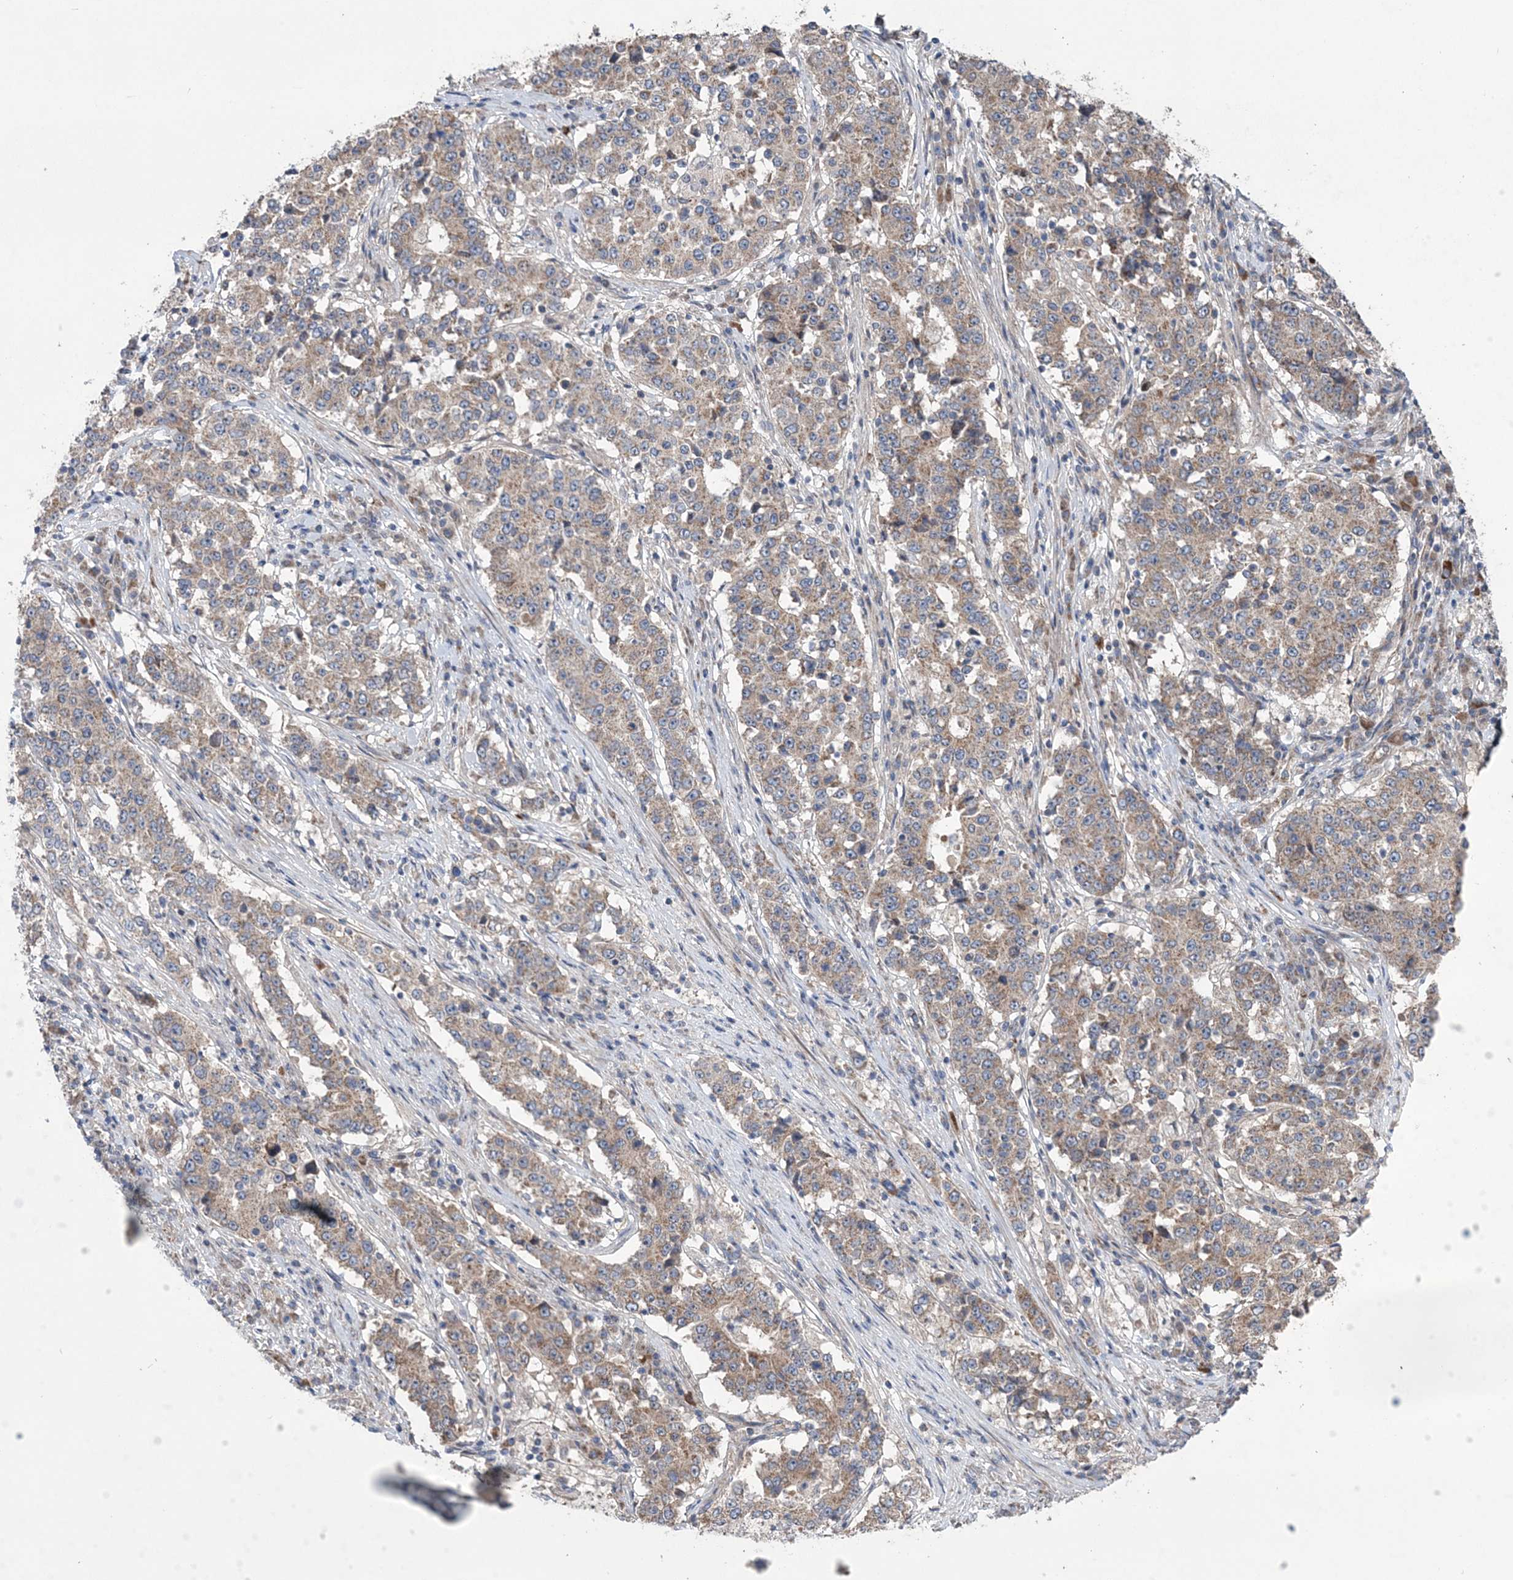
{"staining": {"intensity": "weak", "quantity": ">75%", "location": "cytoplasmic/membranous"}, "tissue": "stomach cancer", "cell_type": "Tumor cells", "image_type": "cancer", "snomed": [{"axis": "morphology", "description": "Adenocarcinoma, NOS"}, {"axis": "topography", "description": "Stomach"}], "caption": "Immunohistochemical staining of human stomach adenocarcinoma displays weak cytoplasmic/membranous protein expression in about >75% of tumor cells.", "gene": "MTRF1L", "patient": {"sex": "male", "age": 59}}